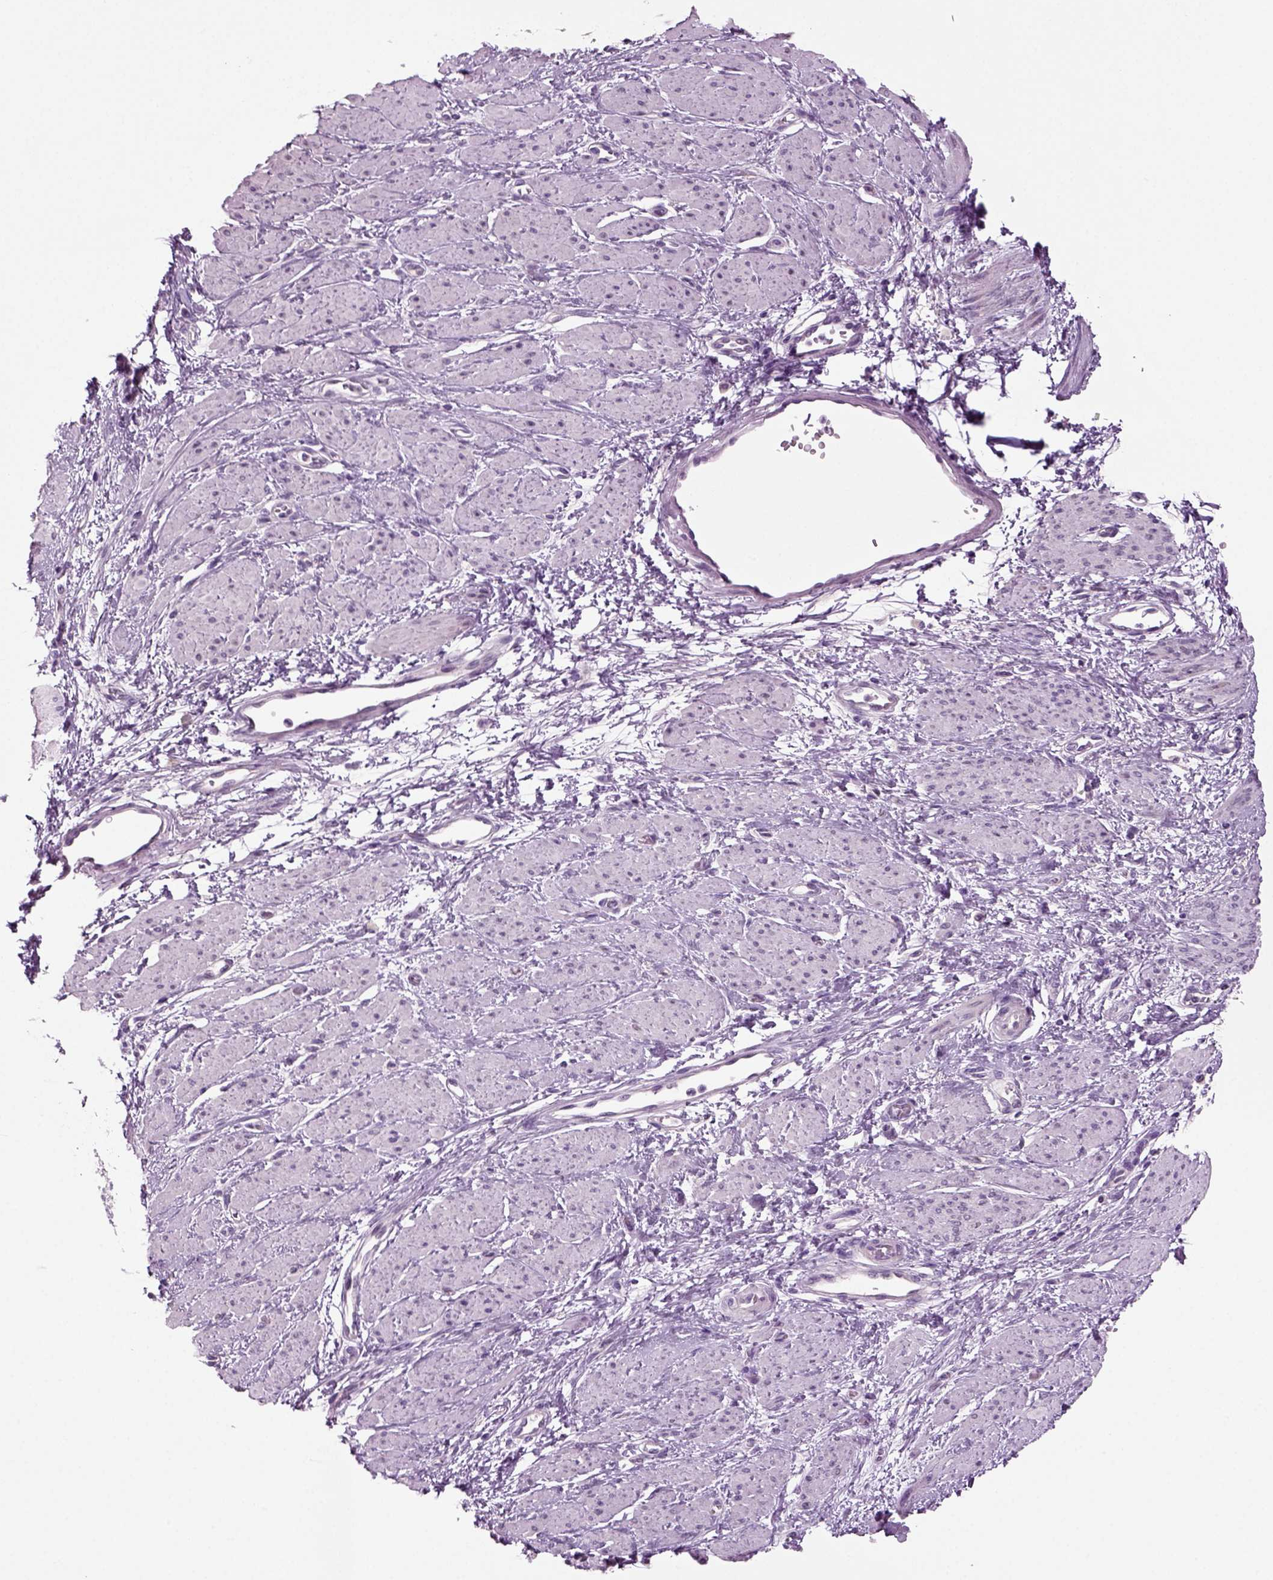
{"staining": {"intensity": "negative", "quantity": "none", "location": "none"}, "tissue": "smooth muscle", "cell_type": "Smooth muscle cells", "image_type": "normal", "snomed": [{"axis": "morphology", "description": "Normal tissue, NOS"}, {"axis": "topography", "description": "Smooth muscle"}, {"axis": "topography", "description": "Uterus"}], "caption": "DAB (3,3'-diaminobenzidine) immunohistochemical staining of normal smooth muscle displays no significant positivity in smooth muscle cells. The staining was performed using DAB to visualize the protein expression in brown, while the nuclei were stained in blue with hematoxylin (Magnification: 20x).", "gene": "COL9A2", "patient": {"sex": "female", "age": 39}}